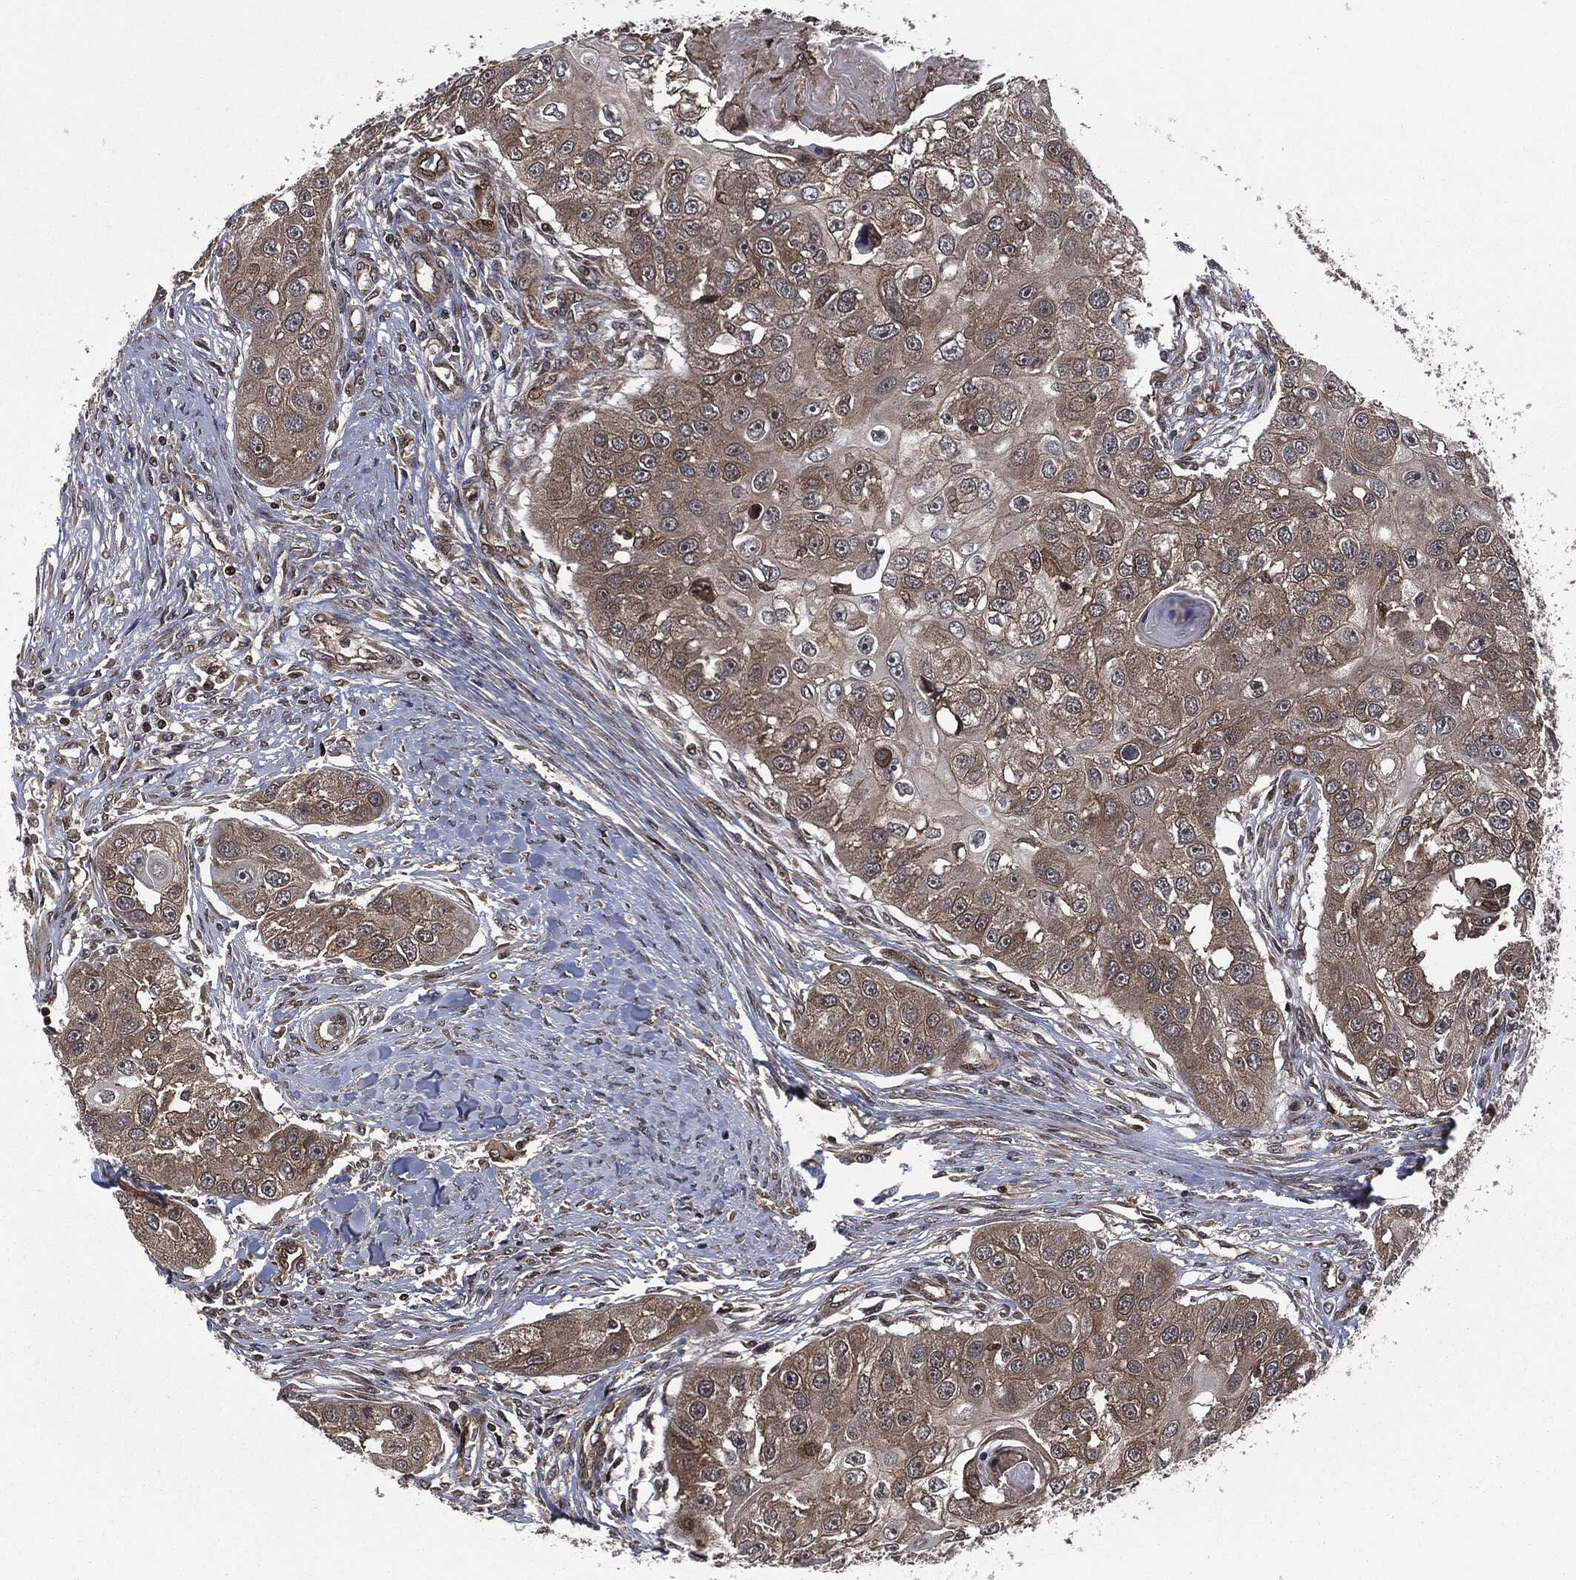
{"staining": {"intensity": "weak", "quantity": ">75%", "location": "cytoplasmic/membranous"}, "tissue": "head and neck cancer", "cell_type": "Tumor cells", "image_type": "cancer", "snomed": [{"axis": "morphology", "description": "Normal tissue, NOS"}, {"axis": "morphology", "description": "Squamous cell carcinoma, NOS"}, {"axis": "topography", "description": "Skeletal muscle"}, {"axis": "topography", "description": "Head-Neck"}], "caption": "This is an image of immunohistochemistry staining of head and neck cancer, which shows weak staining in the cytoplasmic/membranous of tumor cells.", "gene": "HRAS", "patient": {"sex": "male", "age": 51}}